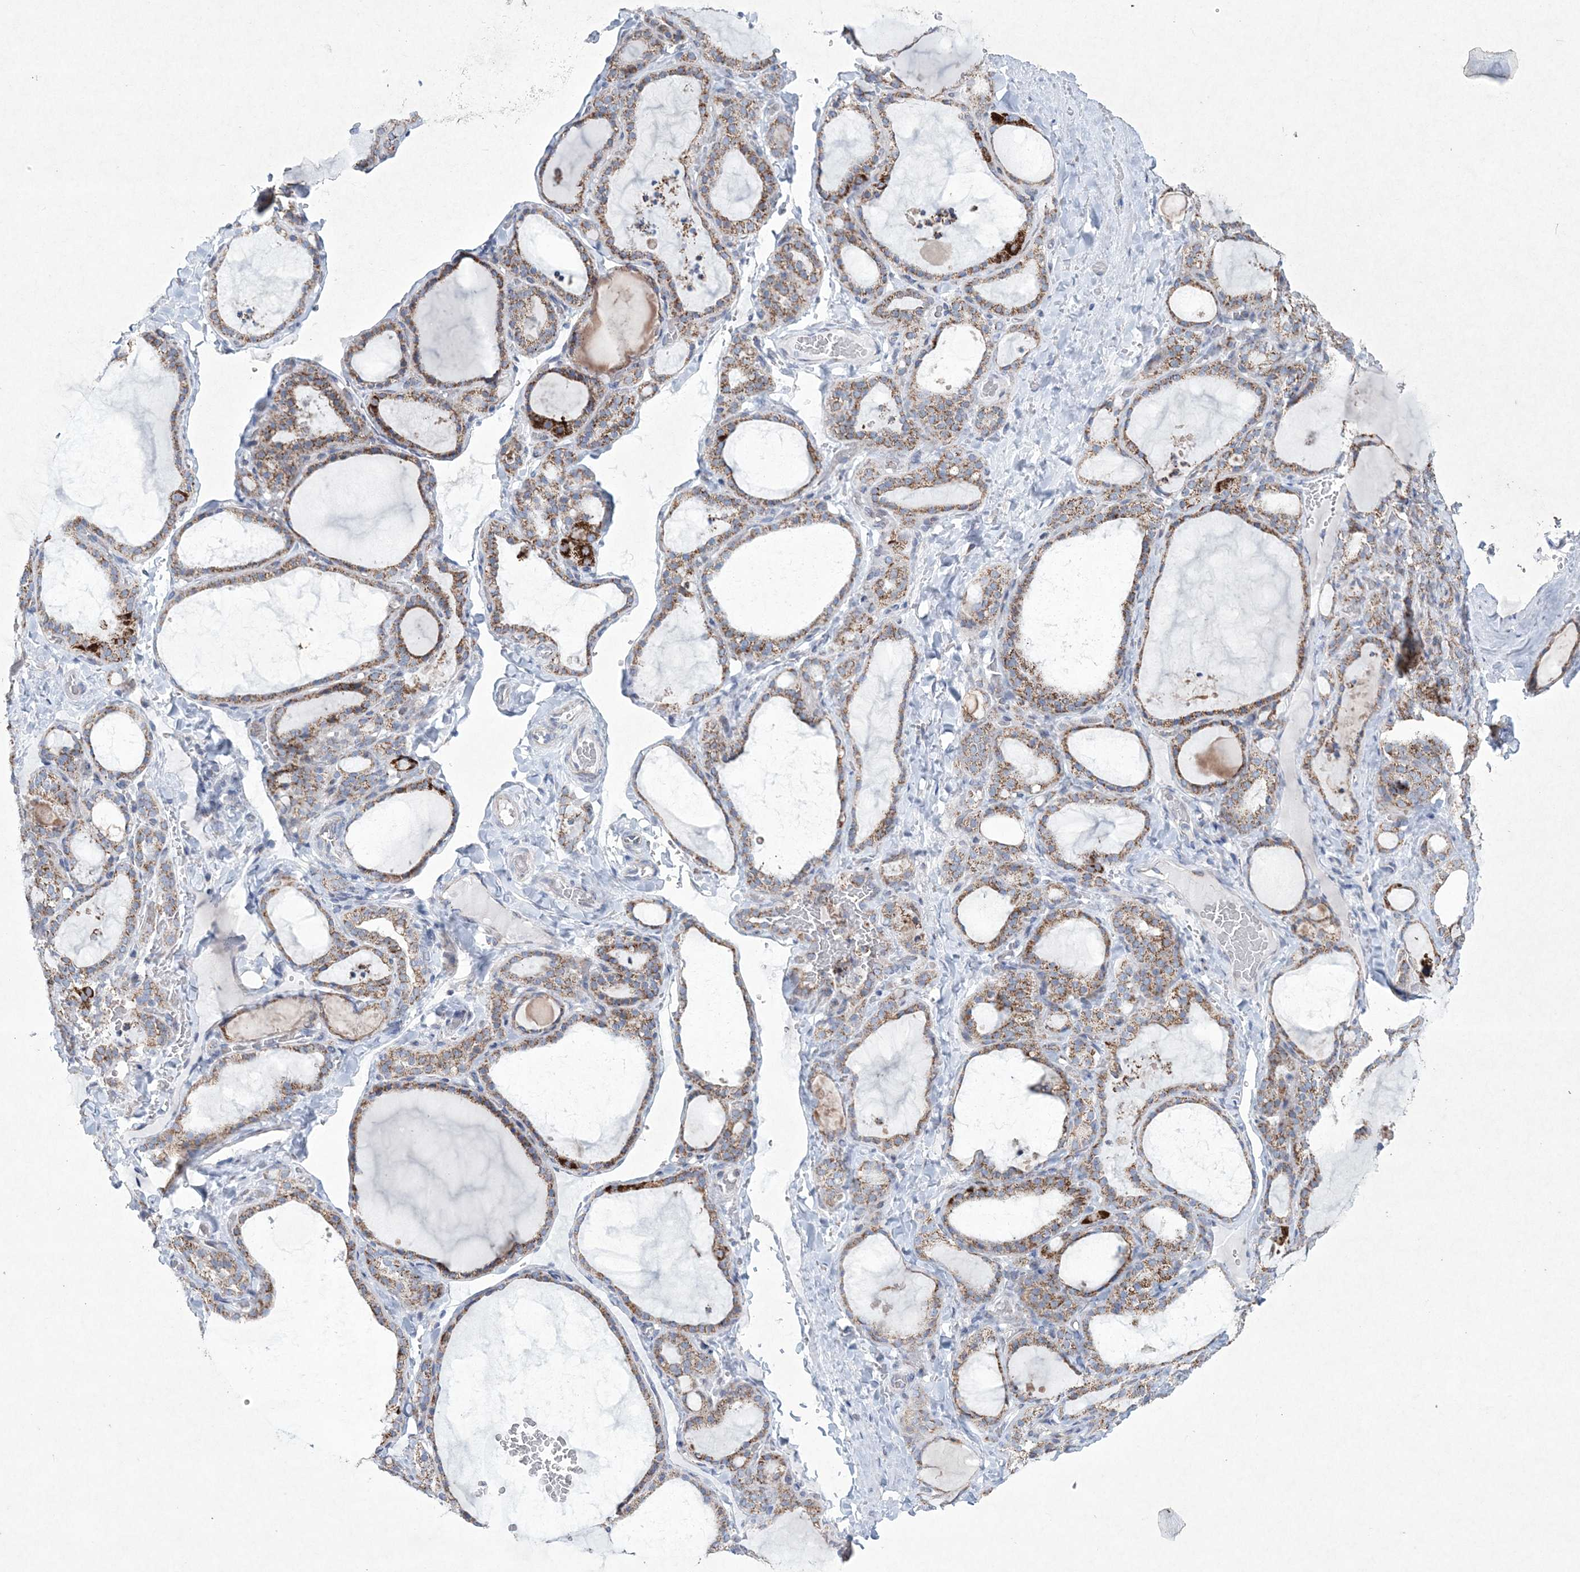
{"staining": {"intensity": "moderate", "quantity": ">75%", "location": "cytoplasmic/membranous"}, "tissue": "thyroid gland", "cell_type": "Glandular cells", "image_type": "normal", "snomed": [{"axis": "morphology", "description": "Normal tissue, NOS"}, {"axis": "topography", "description": "Thyroid gland"}], "caption": "A high-resolution micrograph shows IHC staining of normal thyroid gland, which shows moderate cytoplasmic/membranous expression in about >75% of glandular cells. Immunohistochemistry stains the protein in brown and the nuclei are stained blue.", "gene": "CES4A", "patient": {"sex": "female", "age": 22}}